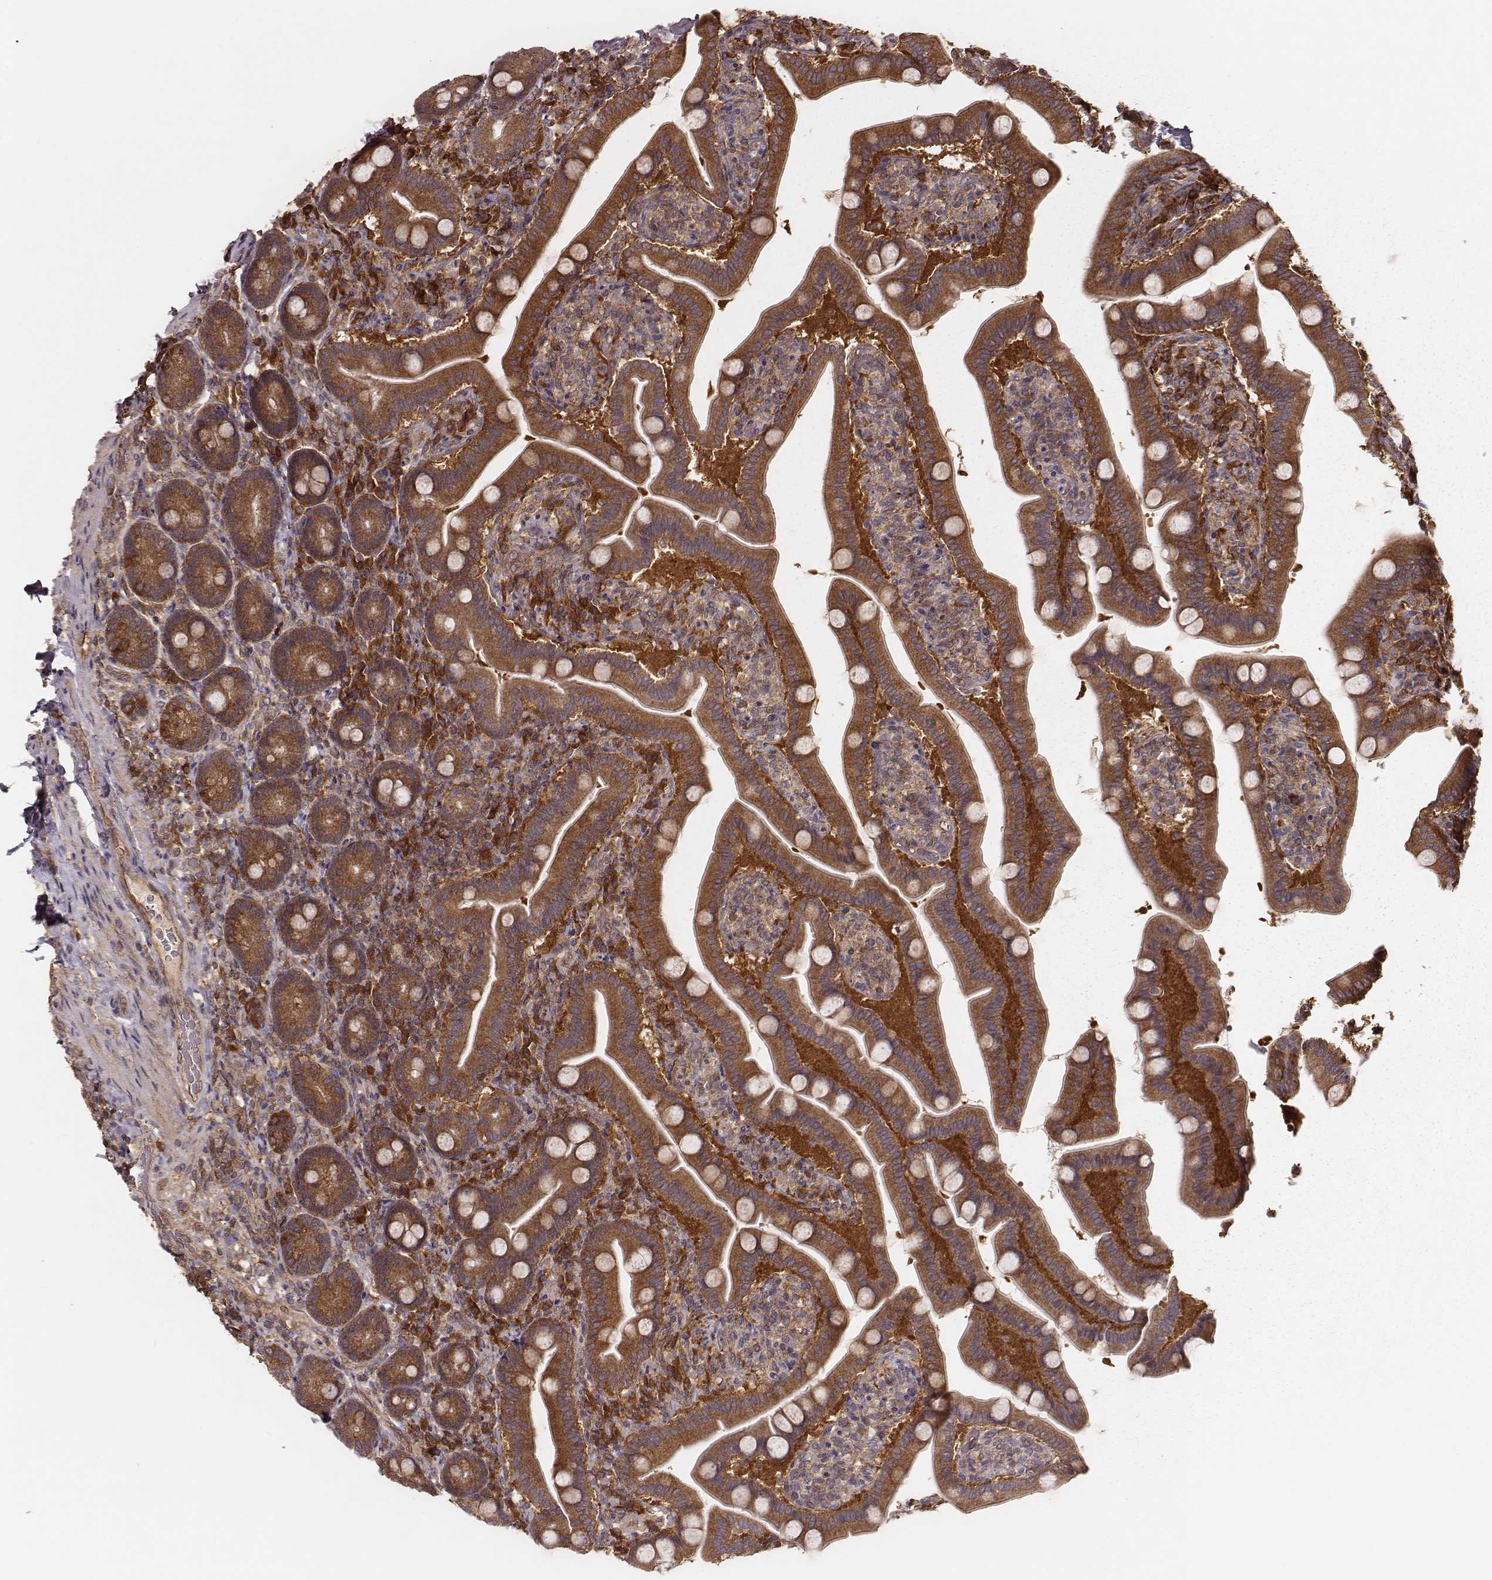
{"staining": {"intensity": "moderate", "quantity": ">75%", "location": "cytoplasmic/membranous"}, "tissue": "small intestine", "cell_type": "Glandular cells", "image_type": "normal", "snomed": [{"axis": "morphology", "description": "Normal tissue, NOS"}, {"axis": "topography", "description": "Small intestine"}], "caption": "An IHC photomicrograph of unremarkable tissue is shown. Protein staining in brown labels moderate cytoplasmic/membranous positivity in small intestine within glandular cells. The staining was performed using DAB to visualize the protein expression in brown, while the nuclei were stained in blue with hematoxylin (Magnification: 20x).", "gene": "CARS1", "patient": {"sex": "male", "age": 66}}